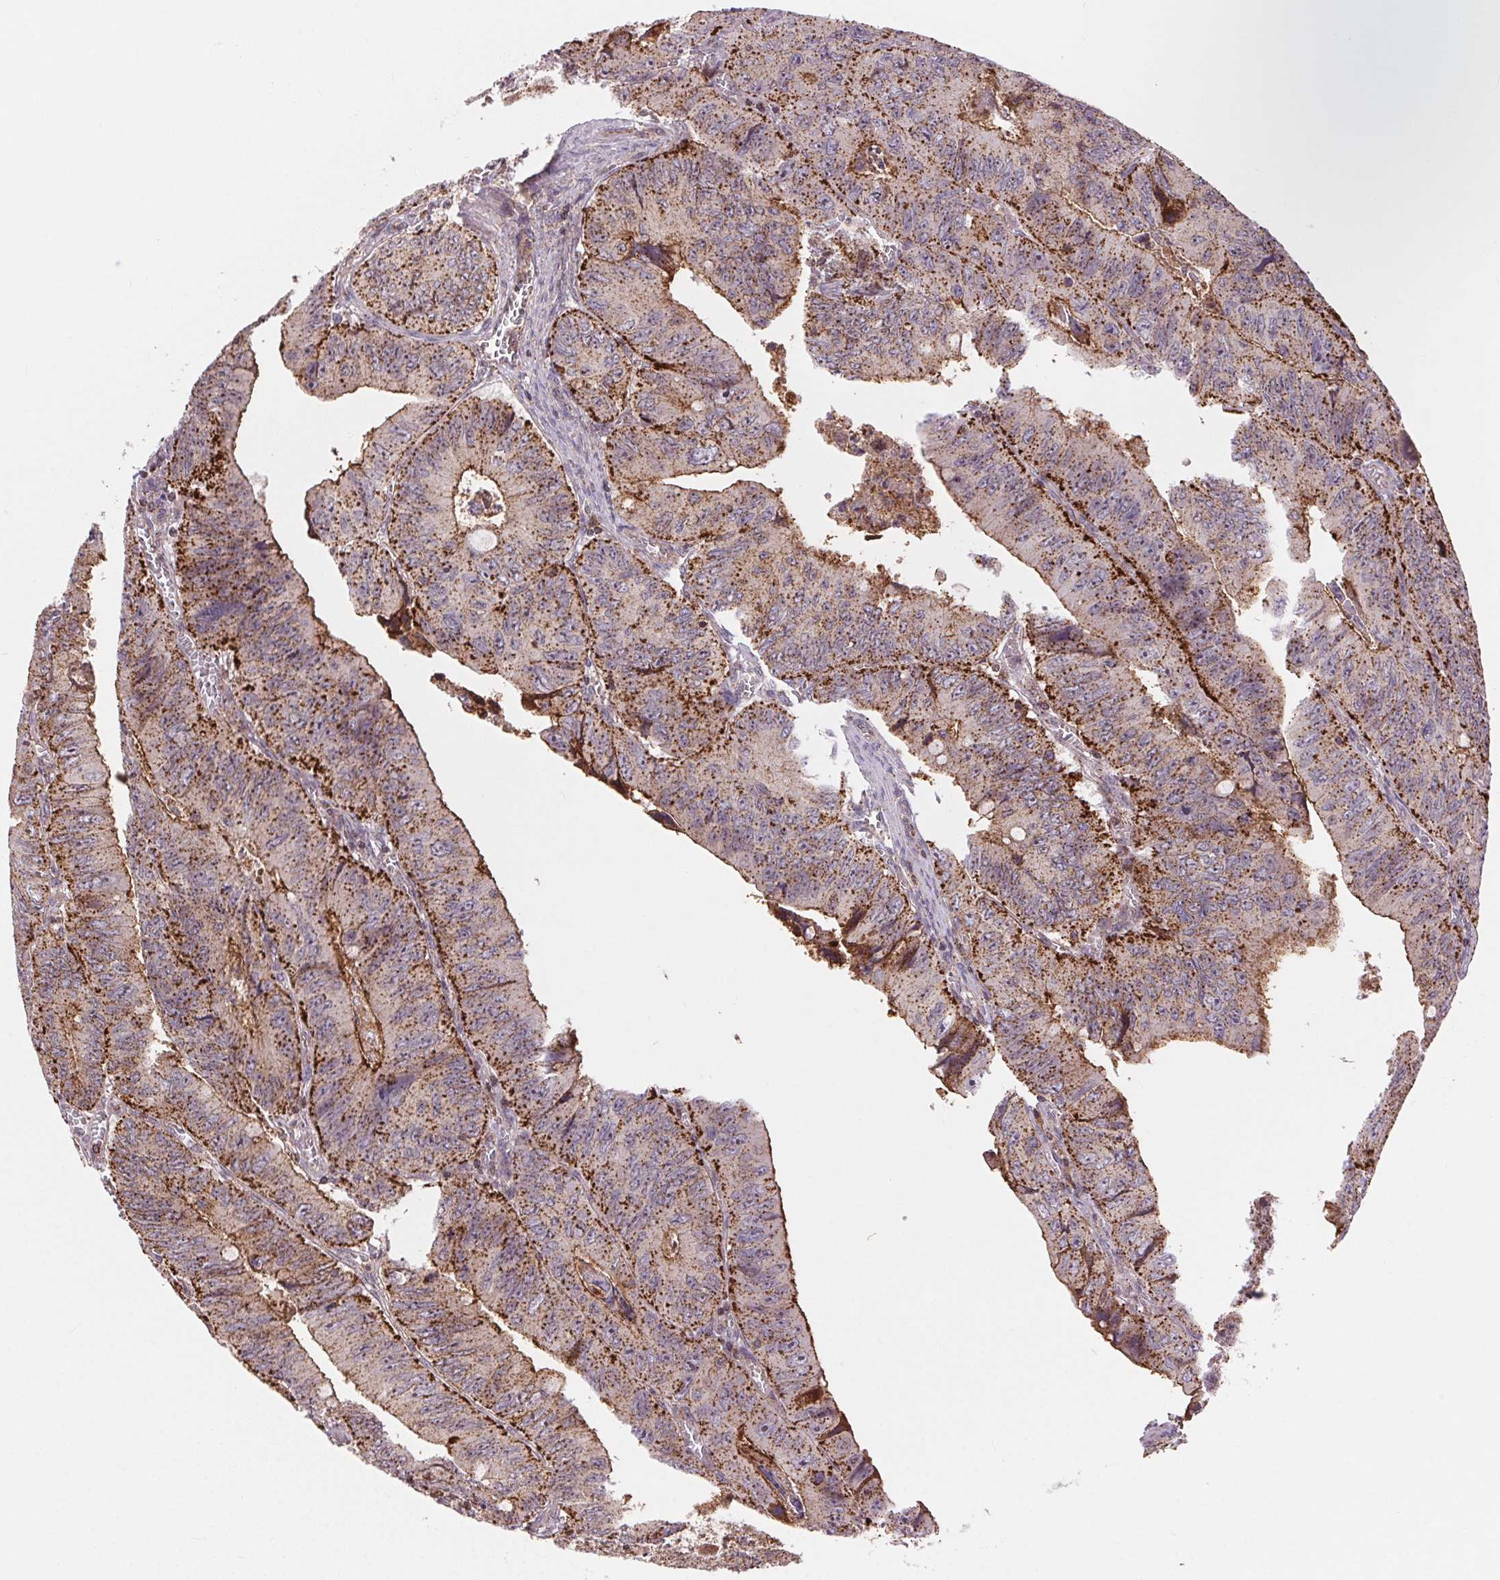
{"staining": {"intensity": "strong", "quantity": "25%-75%", "location": "cytoplasmic/membranous"}, "tissue": "colorectal cancer", "cell_type": "Tumor cells", "image_type": "cancer", "snomed": [{"axis": "morphology", "description": "Adenocarcinoma, NOS"}, {"axis": "topography", "description": "Colon"}], "caption": "A high-resolution histopathology image shows immunohistochemistry (IHC) staining of colorectal cancer, which reveals strong cytoplasmic/membranous staining in about 25%-75% of tumor cells.", "gene": "CHMP4B", "patient": {"sex": "female", "age": 84}}